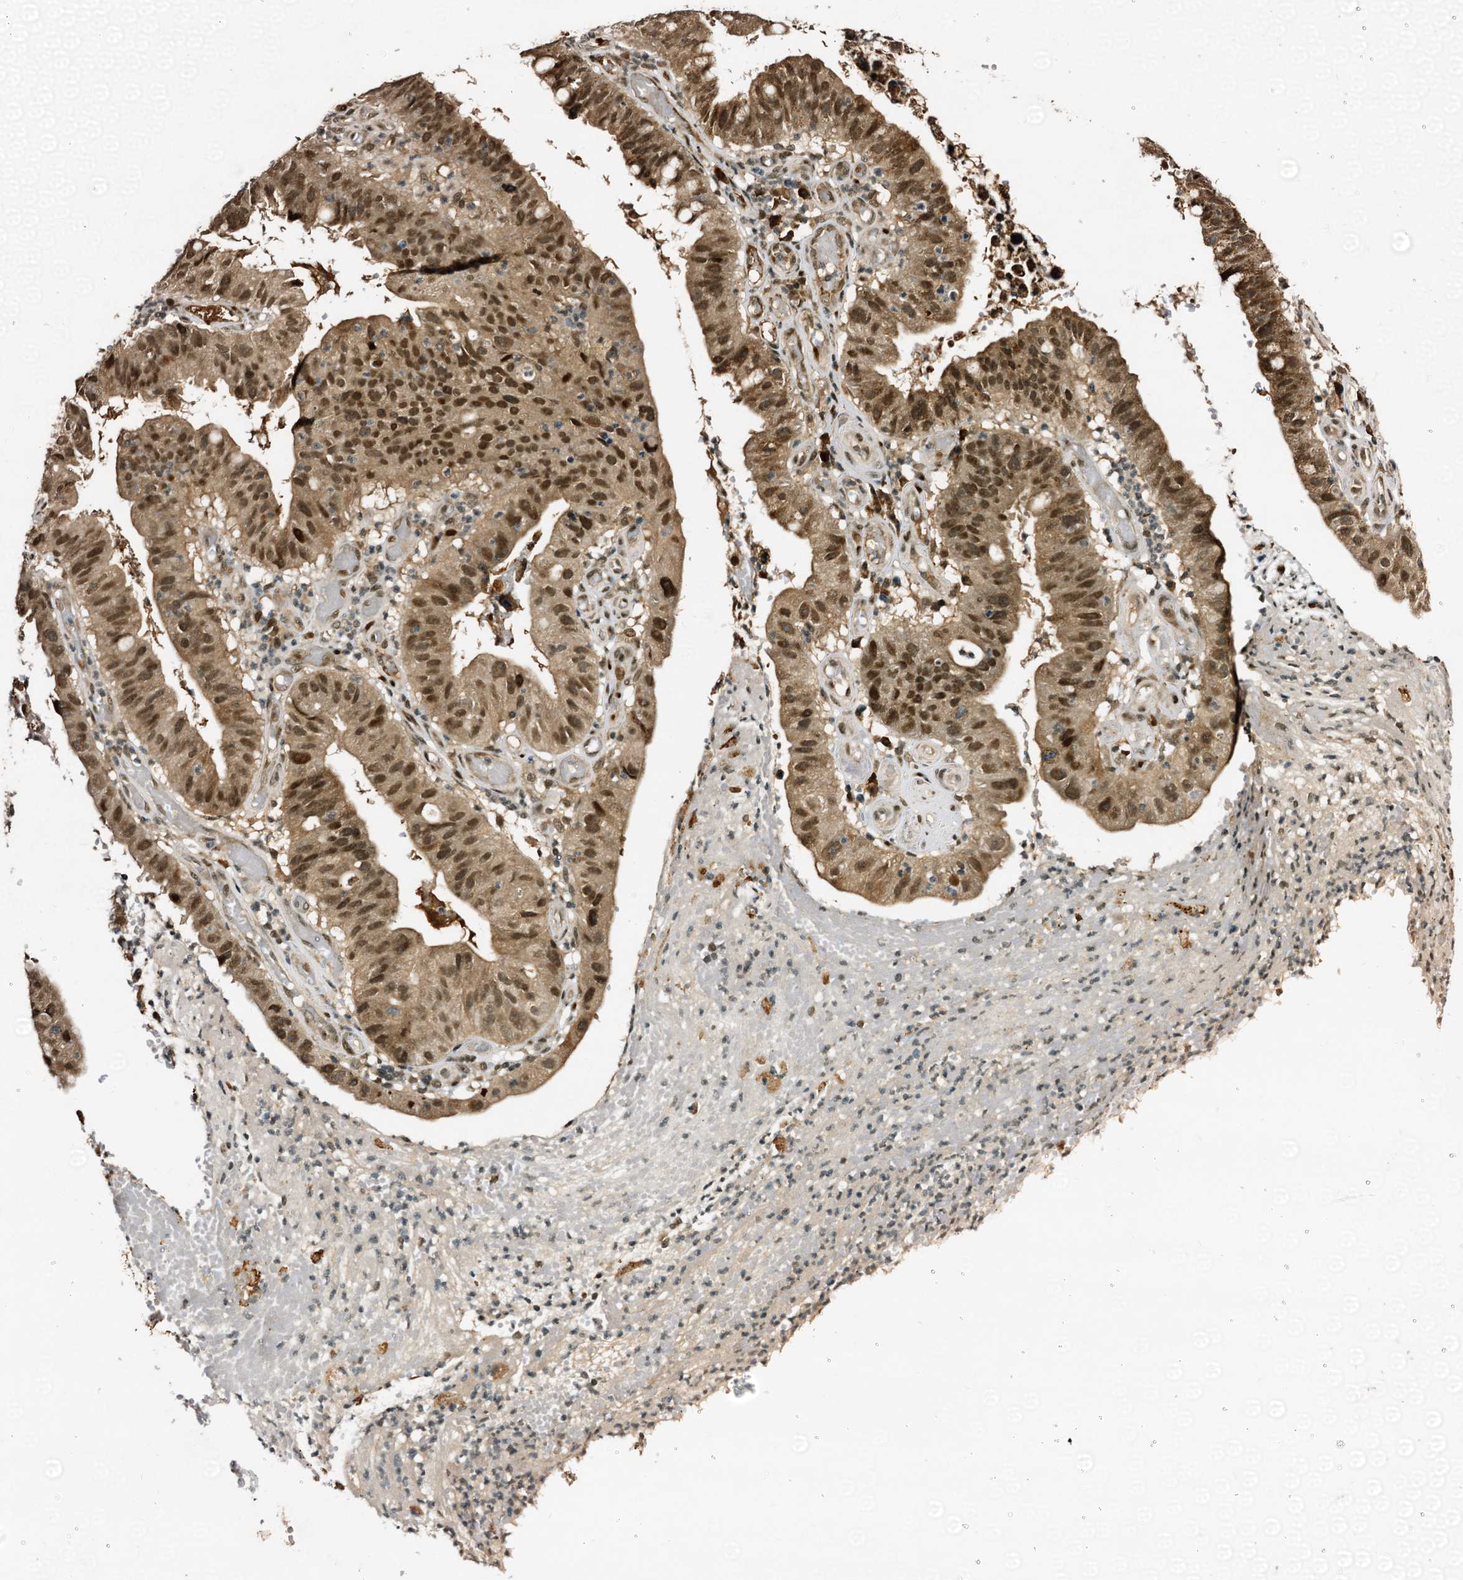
{"staining": {"intensity": "moderate", "quantity": ">75%", "location": "nuclear"}, "tissue": "stomach cancer", "cell_type": "Tumor cells", "image_type": "cancer", "snomed": [{"axis": "morphology", "description": "Adenocarcinoma, NOS"}, {"axis": "topography", "description": "Stomach"}], "caption": "Immunohistochemistry micrograph of human stomach cancer stained for a protein (brown), which exhibits medium levels of moderate nuclear expression in approximately >75% of tumor cells.", "gene": "TRAPPC4", "patient": {"sex": "male", "age": 59}}